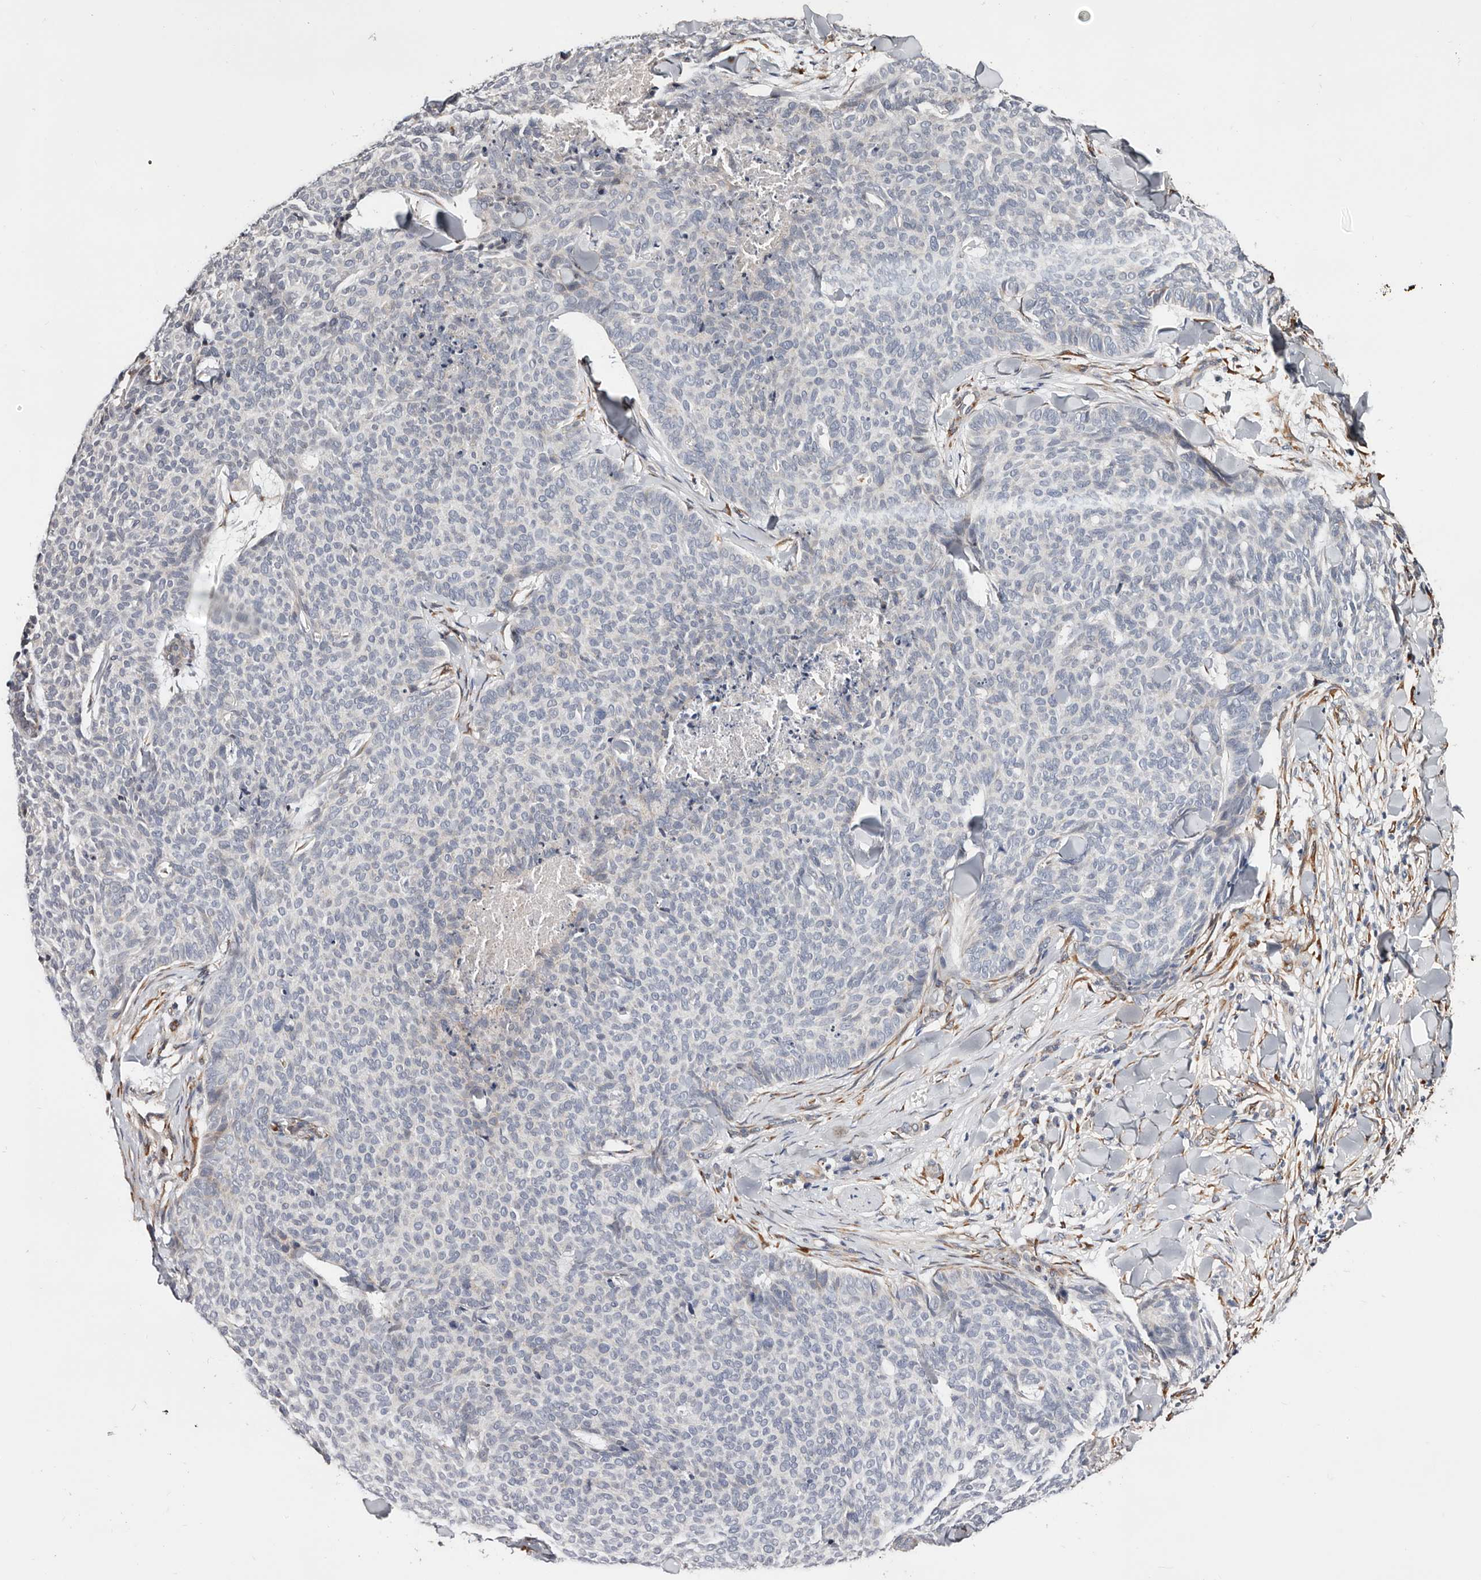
{"staining": {"intensity": "negative", "quantity": "none", "location": "none"}, "tissue": "skin cancer", "cell_type": "Tumor cells", "image_type": "cancer", "snomed": [{"axis": "morphology", "description": "Normal tissue, NOS"}, {"axis": "morphology", "description": "Basal cell carcinoma"}, {"axis": "topography", "description": "Skin"}], "caption": "The histopathology image exhibits no significant positivity in tumor cells of skin cancer. The staining was performed using DAB to visualize the protein expression in brown, while the nuclei were stained in blue with hematoxylin (Magnification: 20x).", "gene": "USH1C", "patient": {"sex": "male", "age": 50}}